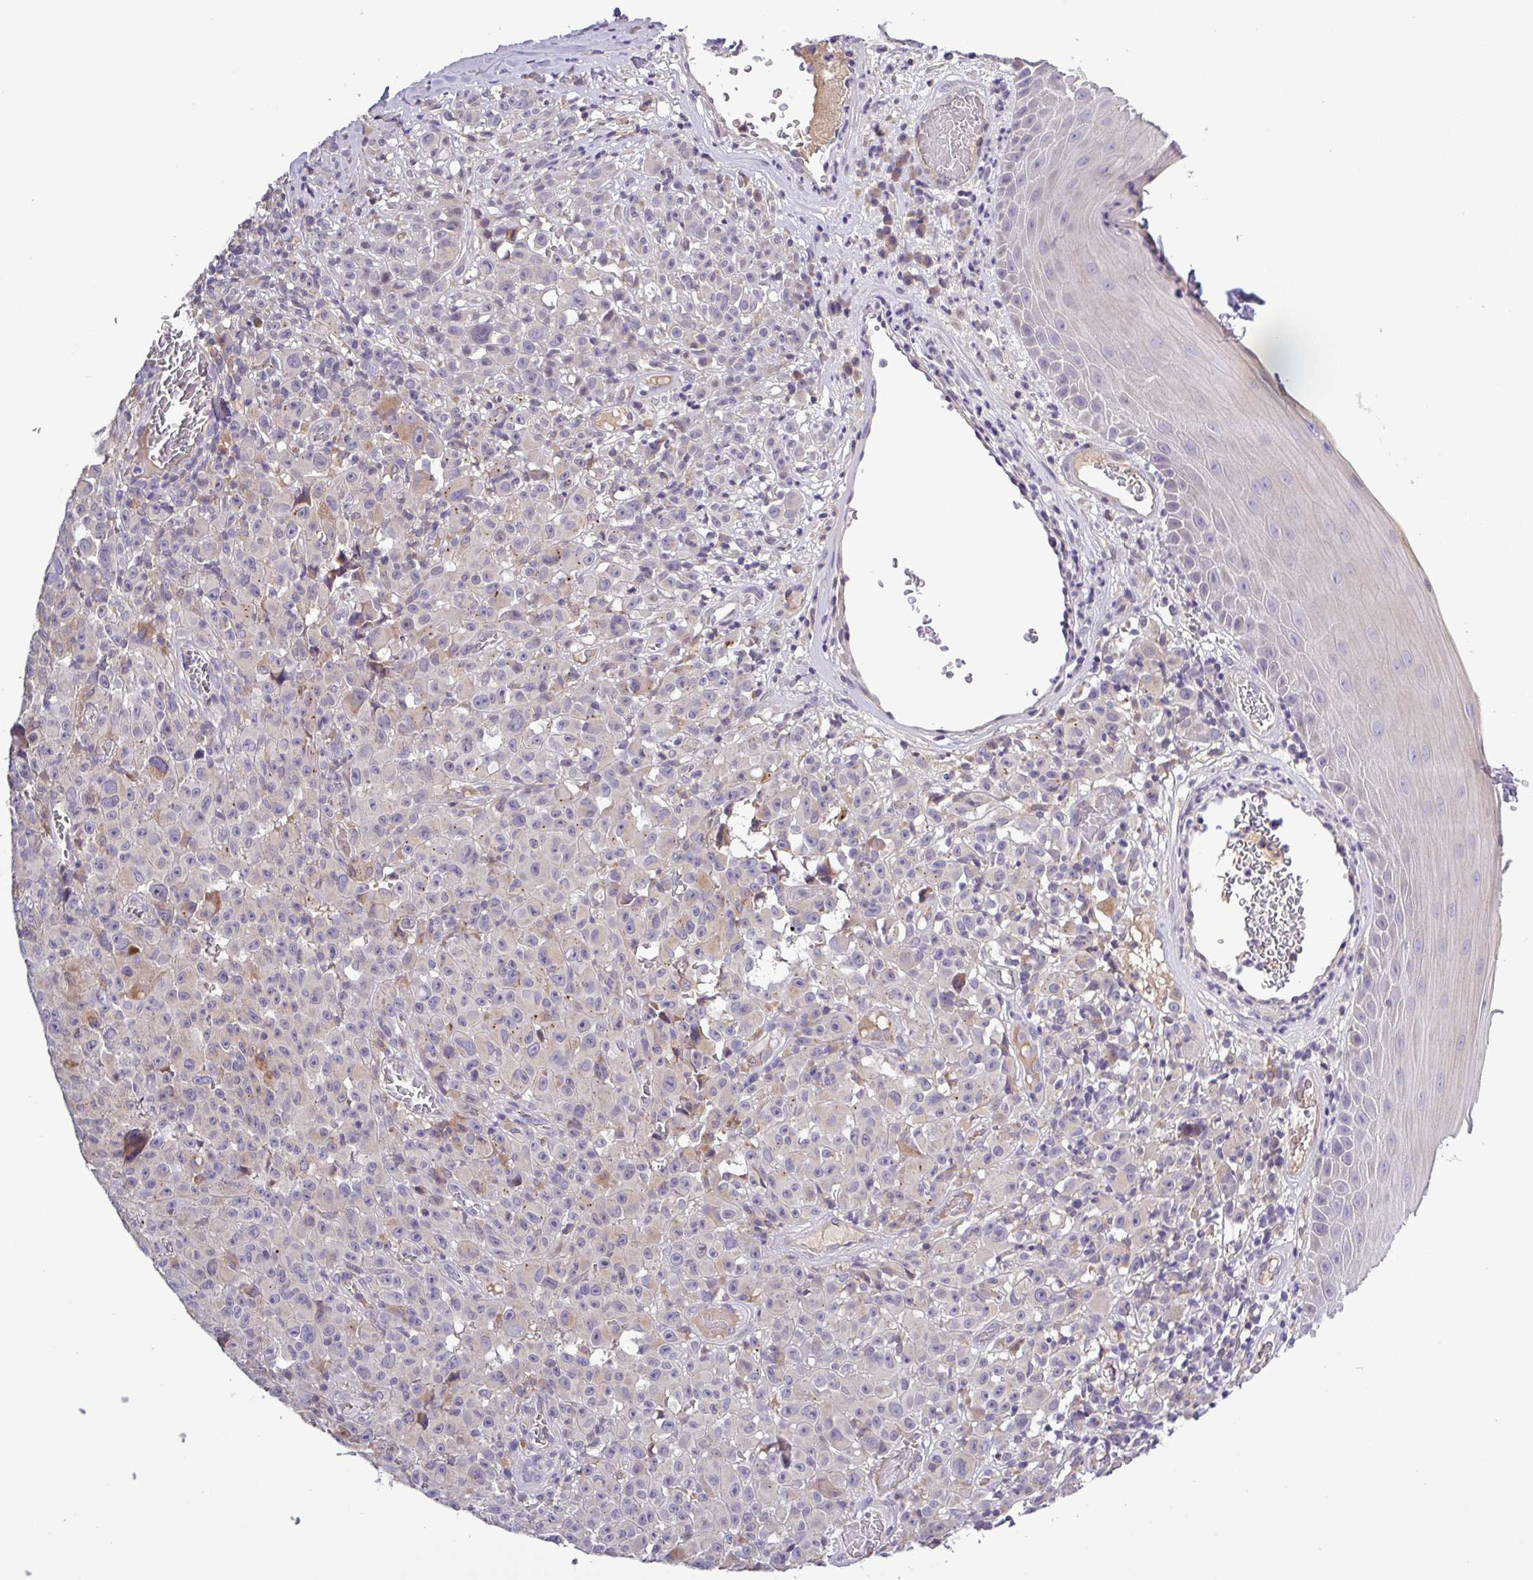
{"staining": {"intensity": "weak", "quantity": "<25%", "location": "cytoplasmic/membranous"}, "tissue": "melanoma", "cell_type": "Tumor cells", "image_type": "cancer", "snomed": [{"axis": "morphology", "description": "Malignant melanoma, NOS"}, {"axis": "topography", "description": "Skin"}], "caption": "A histopathology image of melanoma stained for a protein reveals no brown staining in tumor cells. The staining was performed using DAB to visualize the protein expression in brown, while the nuclei were stained in blue with hematoxylin (Magnification: 20x).", "gene": "SFTPB", "patient": {"sex": "female", "age": 82}}